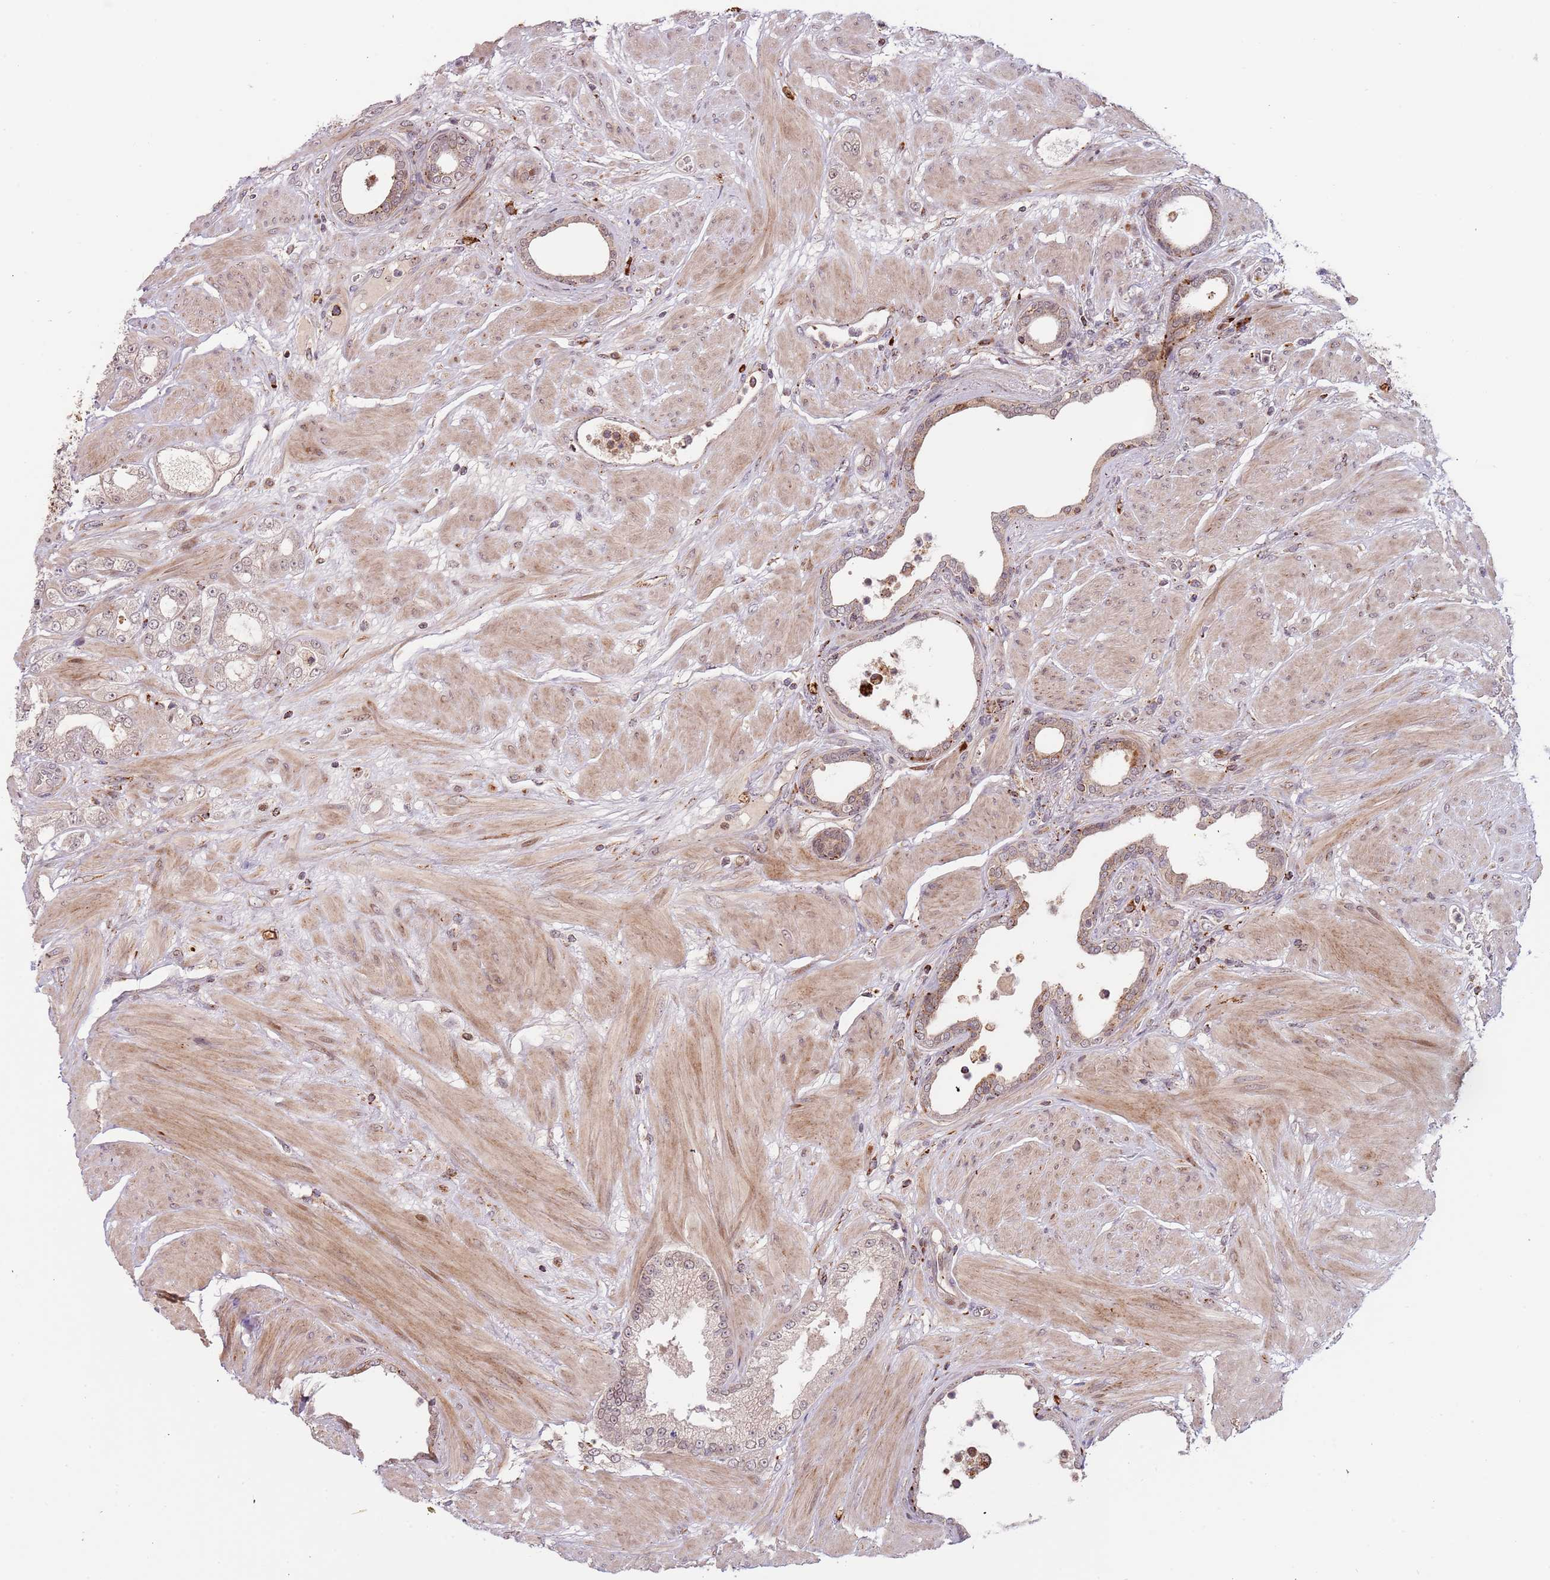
{"staining": {"intensity": "weak", "quantity": "<25%", "location": "cytoplasmic/membranous"}, "tissue": "prostate cancer", "cell_type": "Tumor cells", "image_type": "cancer", "snomed": [{"axis": "morphology", "description": "Adenocarcinoma, High grade"}, {"axis": "topography", "description": "Prostate"}], "caption": "There is no significant staining in tumor cells of prostate cancer. The staining was performed using DAB (3,3'-diaminobenzidine) to visualize the protein expression in brown, while the nuclei were stained in blue with hematoxylin (Magnification: 20x).", "gene": "ULK3", "patient": {"sex": "male", "age": 68}}